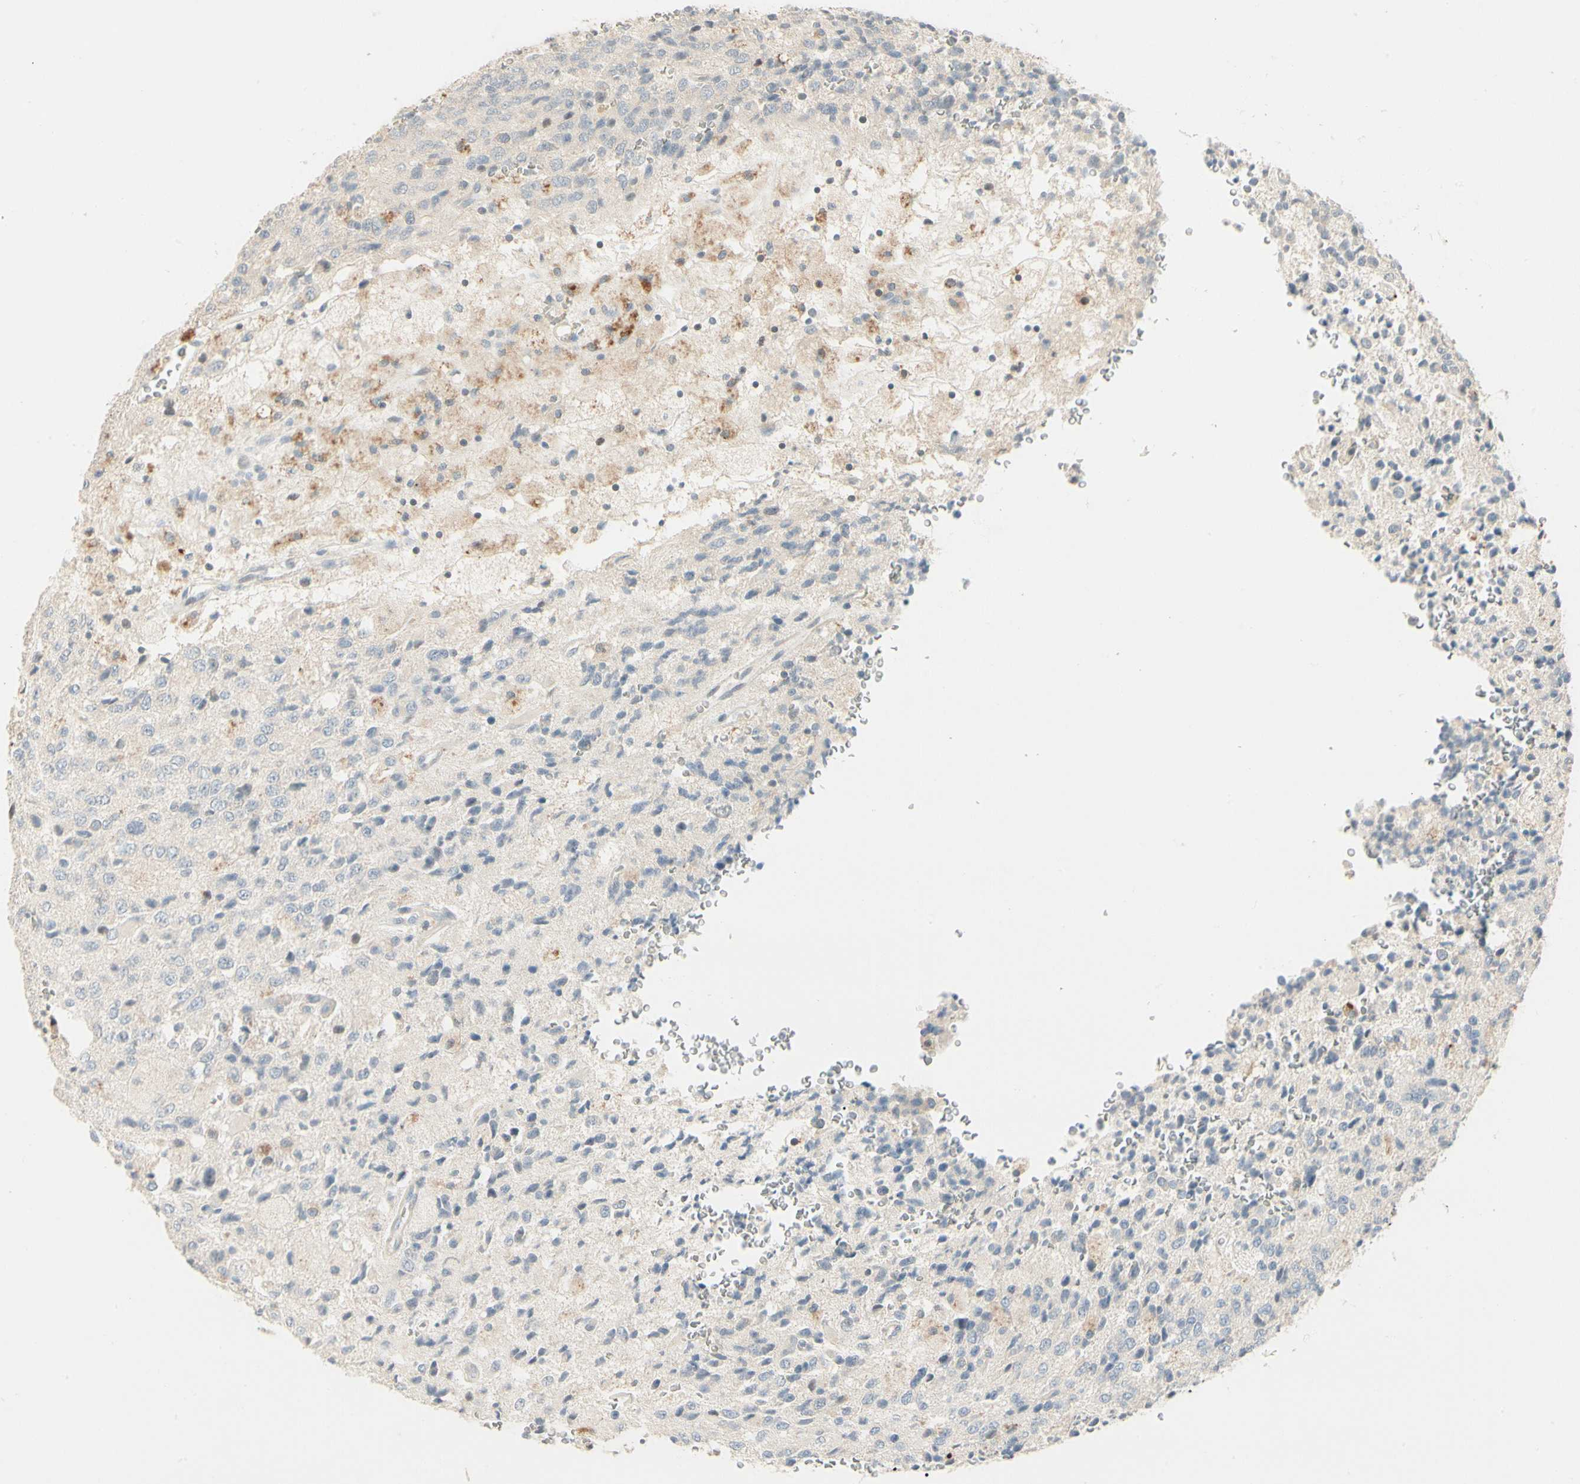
{"staining": {"intensity": "negative", "quantity": "none", "location": "none"}, "tissue": "glioma", "cell_type": "Tumor cells", "image_type": "cancer", "snomed": [{"axis": "morphology", "description": "Glioma, malignant, High grade"}, {"axis": "topography", "description": "pancreas cauda"}], "caption": "IHC histopathology image of neoplastic tissue: human malignant glioma (high-grade) stained with DAB reveals no significant protein staining in tumor cells.", "gene": "SKIL", "patient": {"sex": "male", "age": 60}}